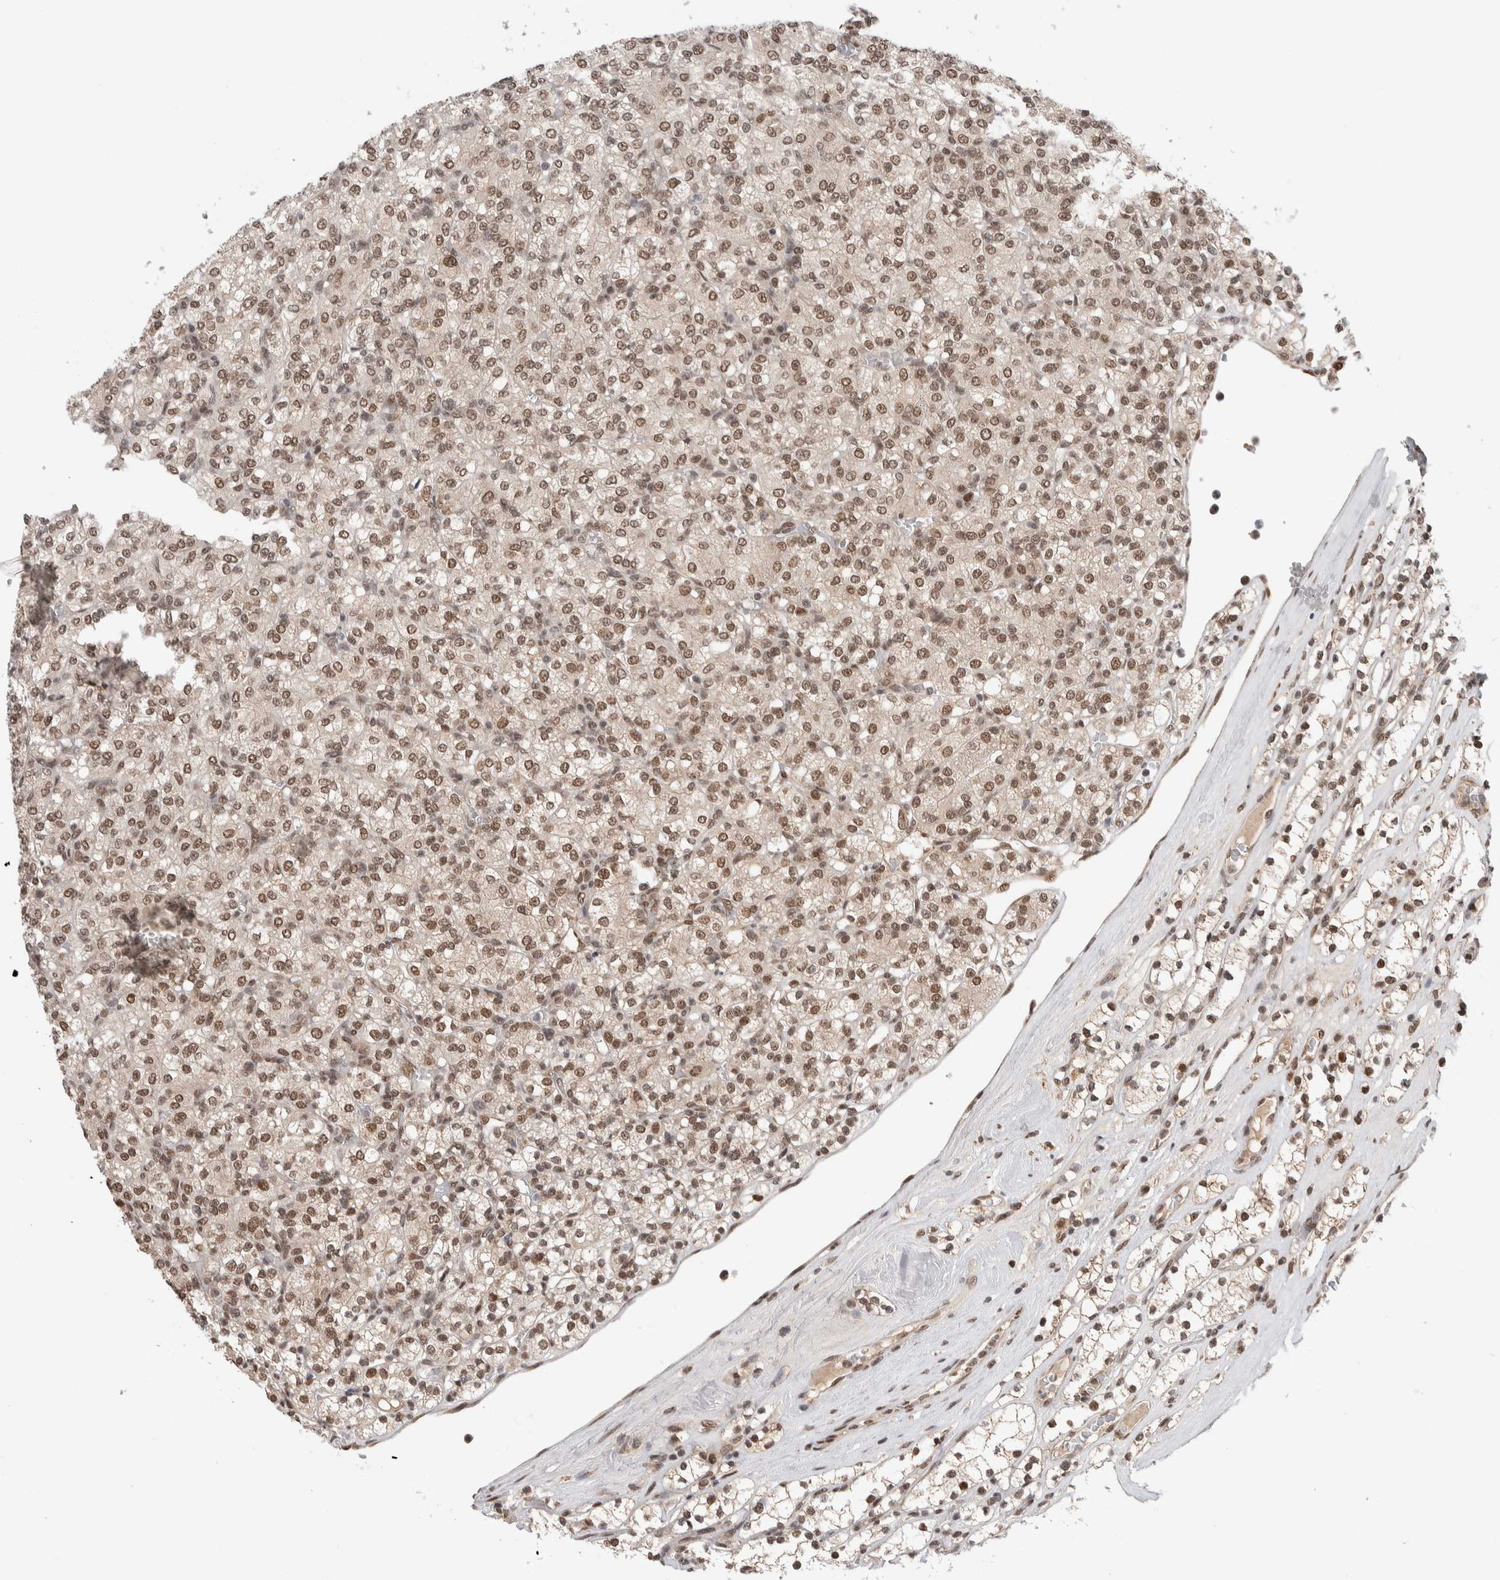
{"staining": {"intensity": "moderate", "quantity": "25%-75%", "location": "cytoplasmic/membranous,nuclear"}, "tissue": "renal cancer", "cell_type": "Tumor cells", "image_type": "cancer", "snomed": [{"axis": "morphology", "description": "Adenocarcinoma, NOS"}, {"axis": "topography", "description": "Kidney"}], "caption": "High-magnification brightfield microscopy of renal adenocarcinoma stained with DAB (3,3'-diaminobenzidine) (brown) and counterstained with hematoxylin (blue). tumor cells exhibit moderate cytoplasmic/membranous and nuclear positivity is appreciated in approximately25%-75% of cells. (DAB = brown stain, brightfield microscopy at high magnification).", "gene": "TNRC18", "patient": {"sex": "male", "age": 77}}